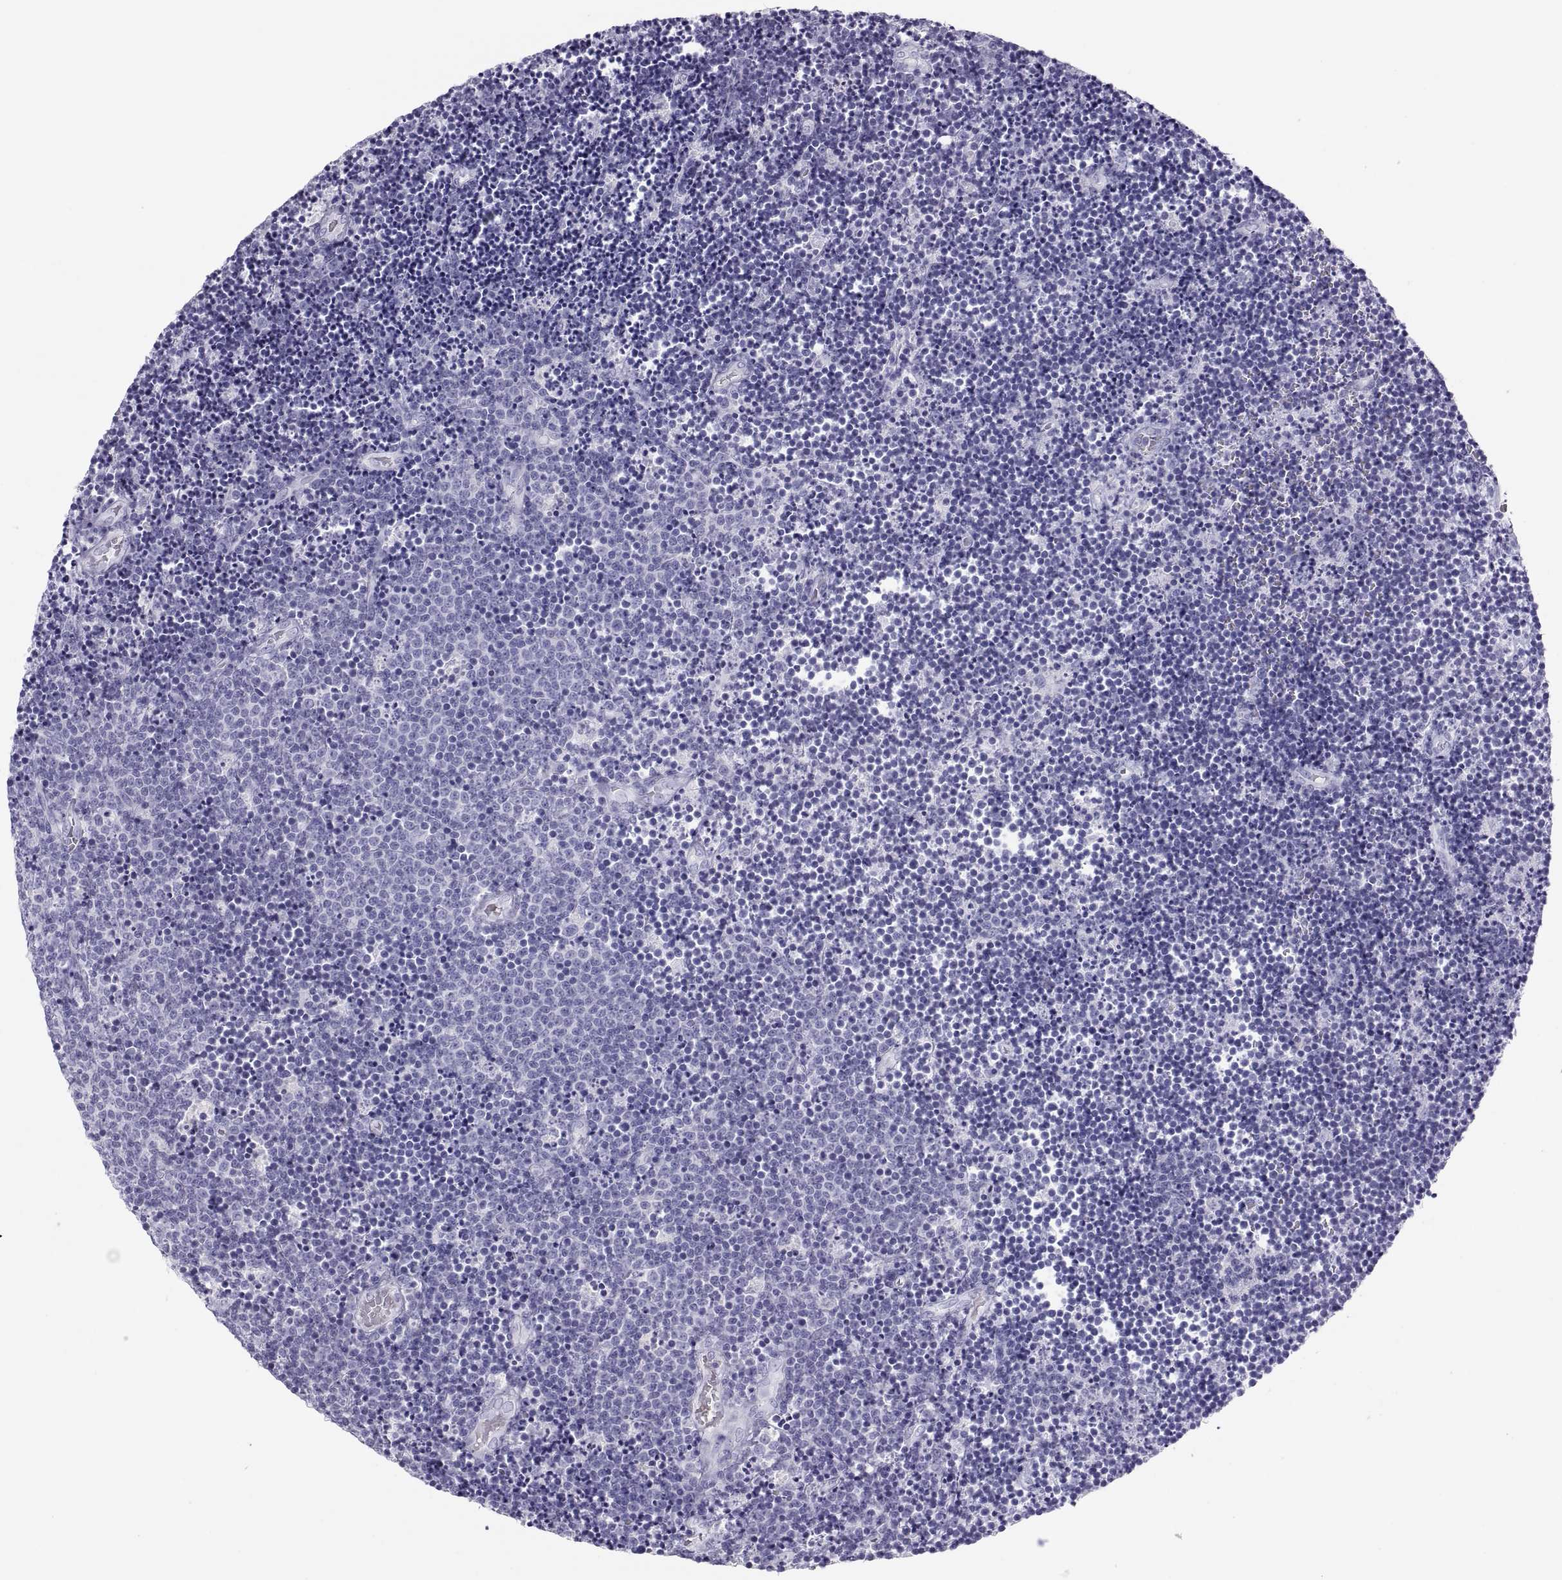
{"staining": {"intensity": "negative", "quantity": "none", "location": "none"}, "tissue": "lymphoma", "cell_type": "Tumor cells", "image_type": "cancer", "snomed": [{"axis": "morphology", "description": "Malignant lymphoma, non-Hodgkin's type, Low grade"}, {"axis": "topography", "description": "Brain"}], "caption": "Immunohistochemical staining of human lymphoma displays no significant positivity in tumor cells. Nuclei are stained in blue.", "gene": "SEMG1", "patient": {"sex": "female", "age": 66}}